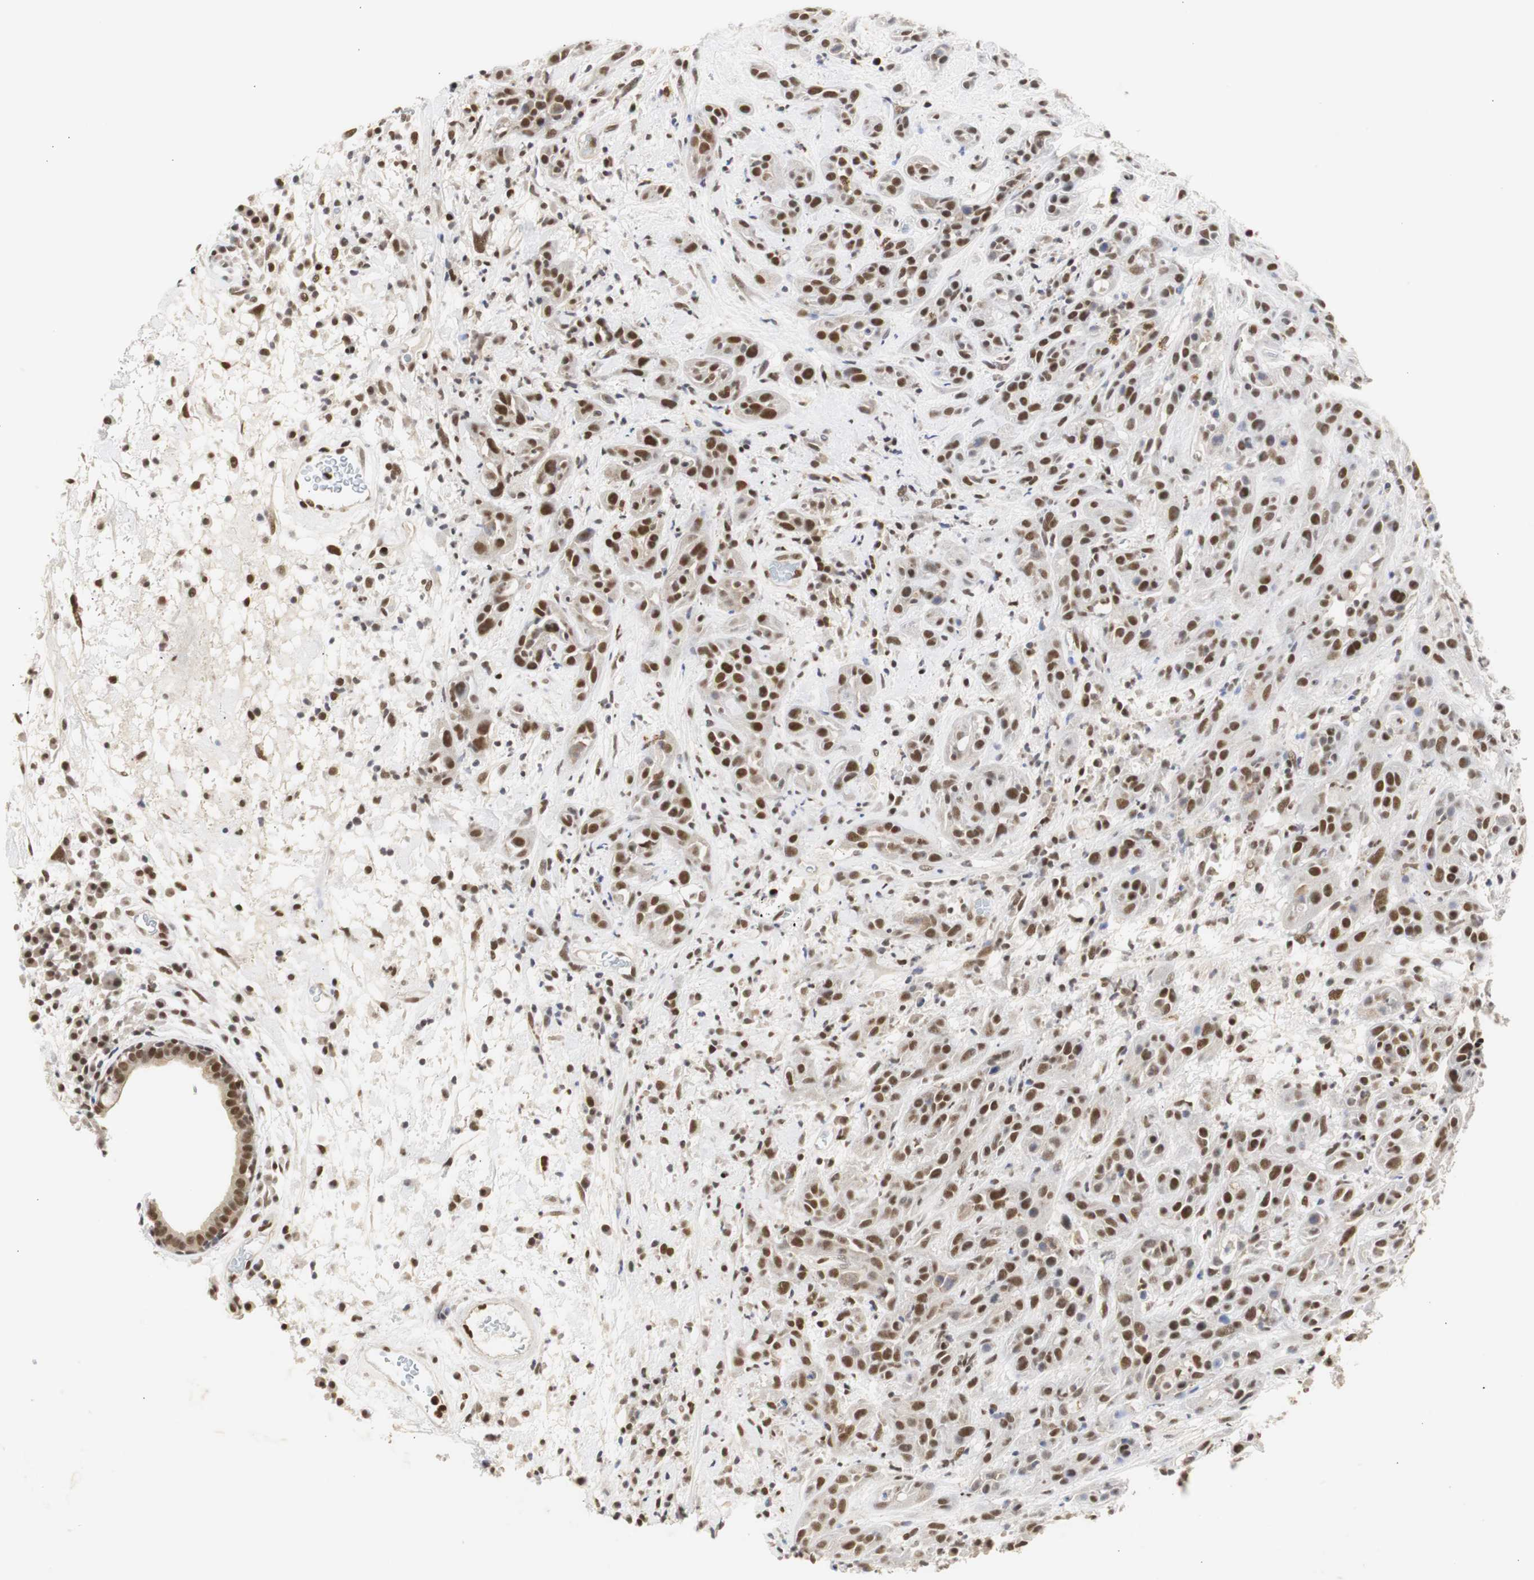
{"staining": {"intensity": "strong", "quantity": ">75%", "location": "nuclear"}, "tissue": "head and neck cancer", "cell_type": "Tumor cells", "image_type": "cancer", "snomed": [{"axis": "morphology", "description": "Squamous cell carcinoma, NOS"}, {"axis": "topography", "description": "Head-Neck"}], "caption": "Tumor cells demonstrate high levels of strong nuclear staining in approximately >75% of cells in human head and neck squamous cell carcinoma. Immunohistochemistry (ihc) stains the protein in brown and the nuclei are stained blue.", "gene": "ZFC3H1", "patient": {"sex": "male", "age": 62}}